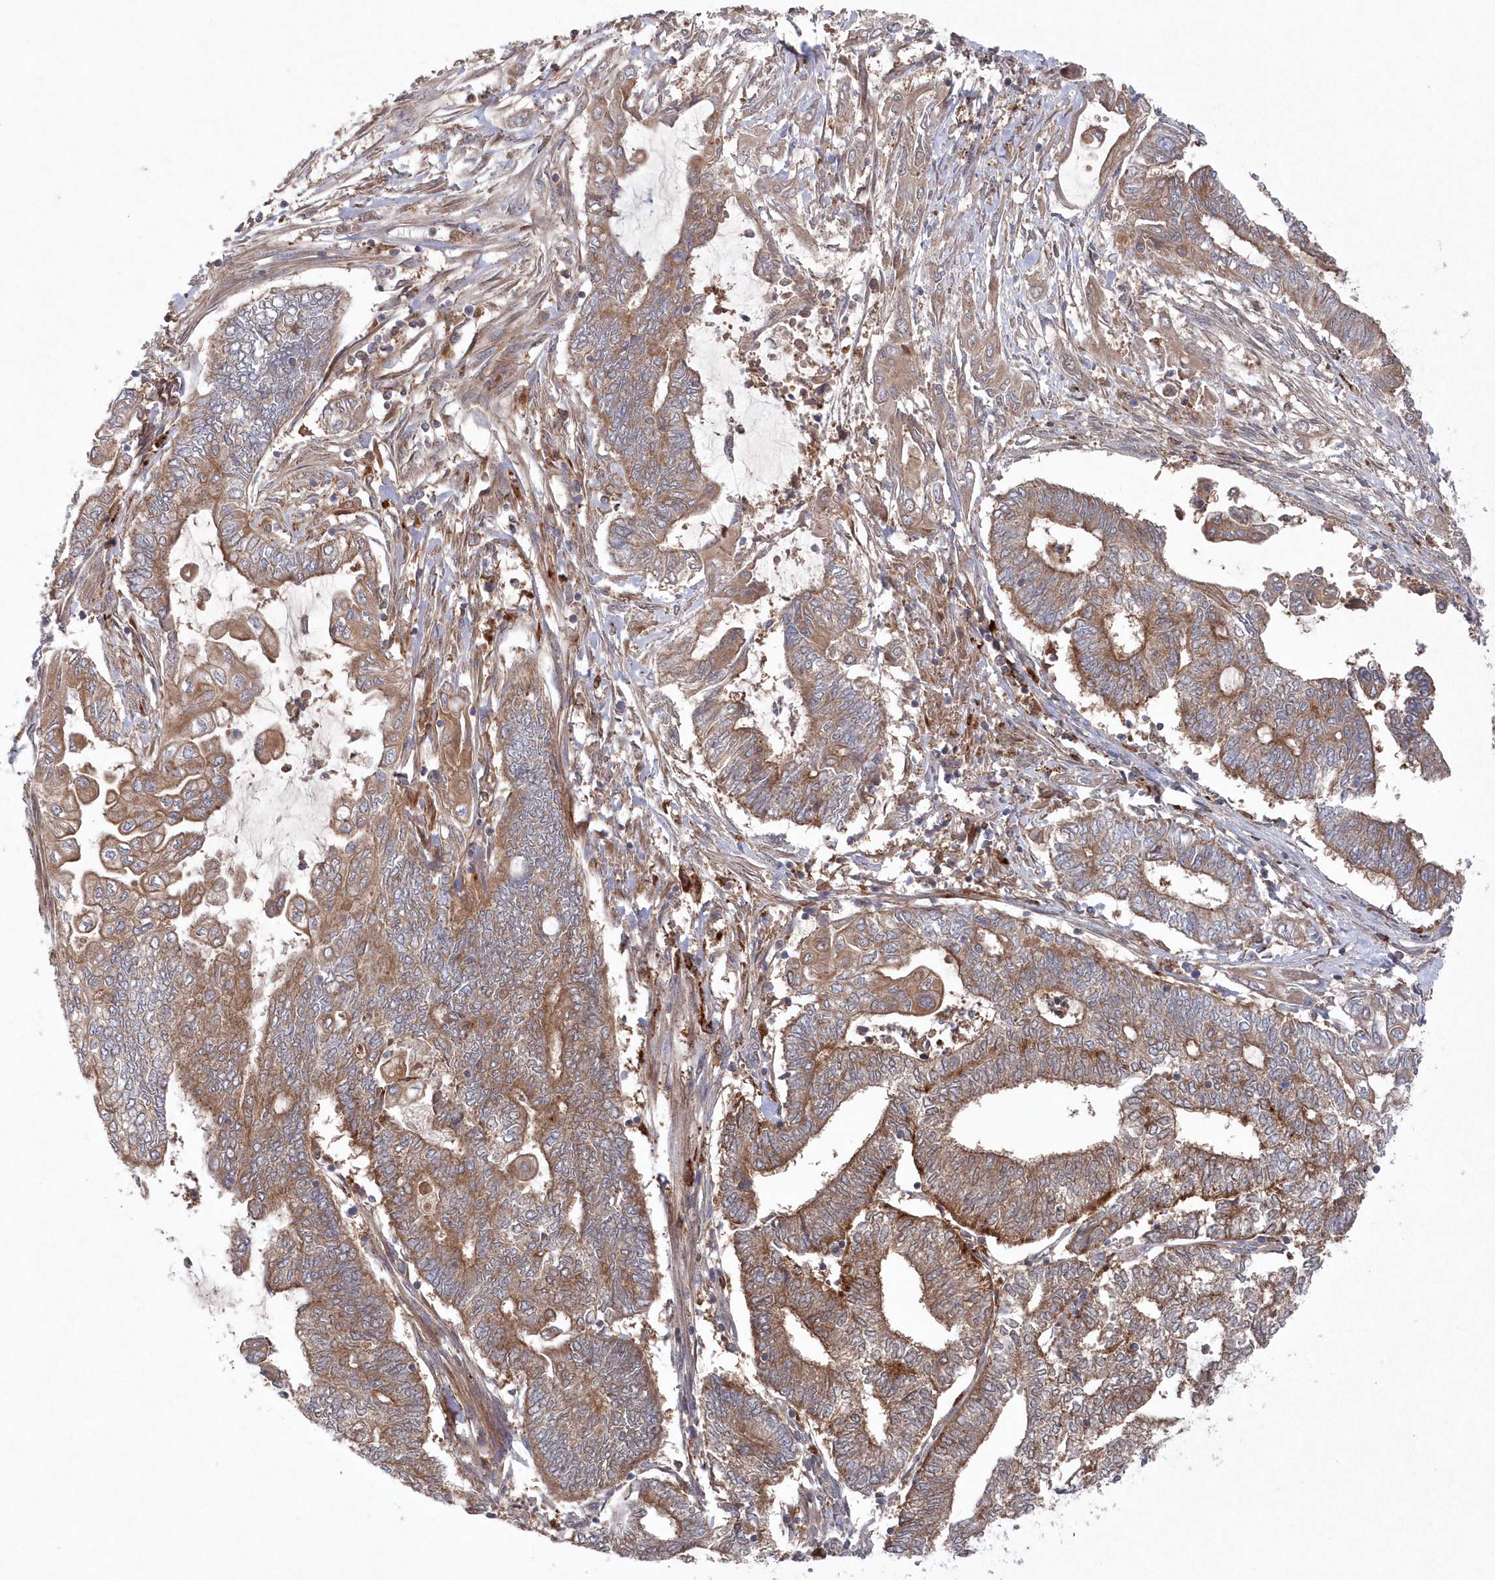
{"staining": {"intensity": "moderate", "quantity": ">75%", "location": "cytoplasmic/membranous"}, "tissue": "endometrial cancer", "cell_type": "Tumor cells", "image_type": "cancer", "snomed": [{"axis": "morphology", "description": "Adenocarcinoma, NOS"}, {"axis": "topography", "description": "Uterus"}, {"axis": "topography", "description": "Endometrium"}], "caption": "Human adenocarcinoma (endometrial) stained with a brown dye displays moderate cytoplasmic/membranous positive positivity in approximately >75% of tumor cells.", "gene": "ASNSD1", "patient": {"sex": "female", "age": 70}}